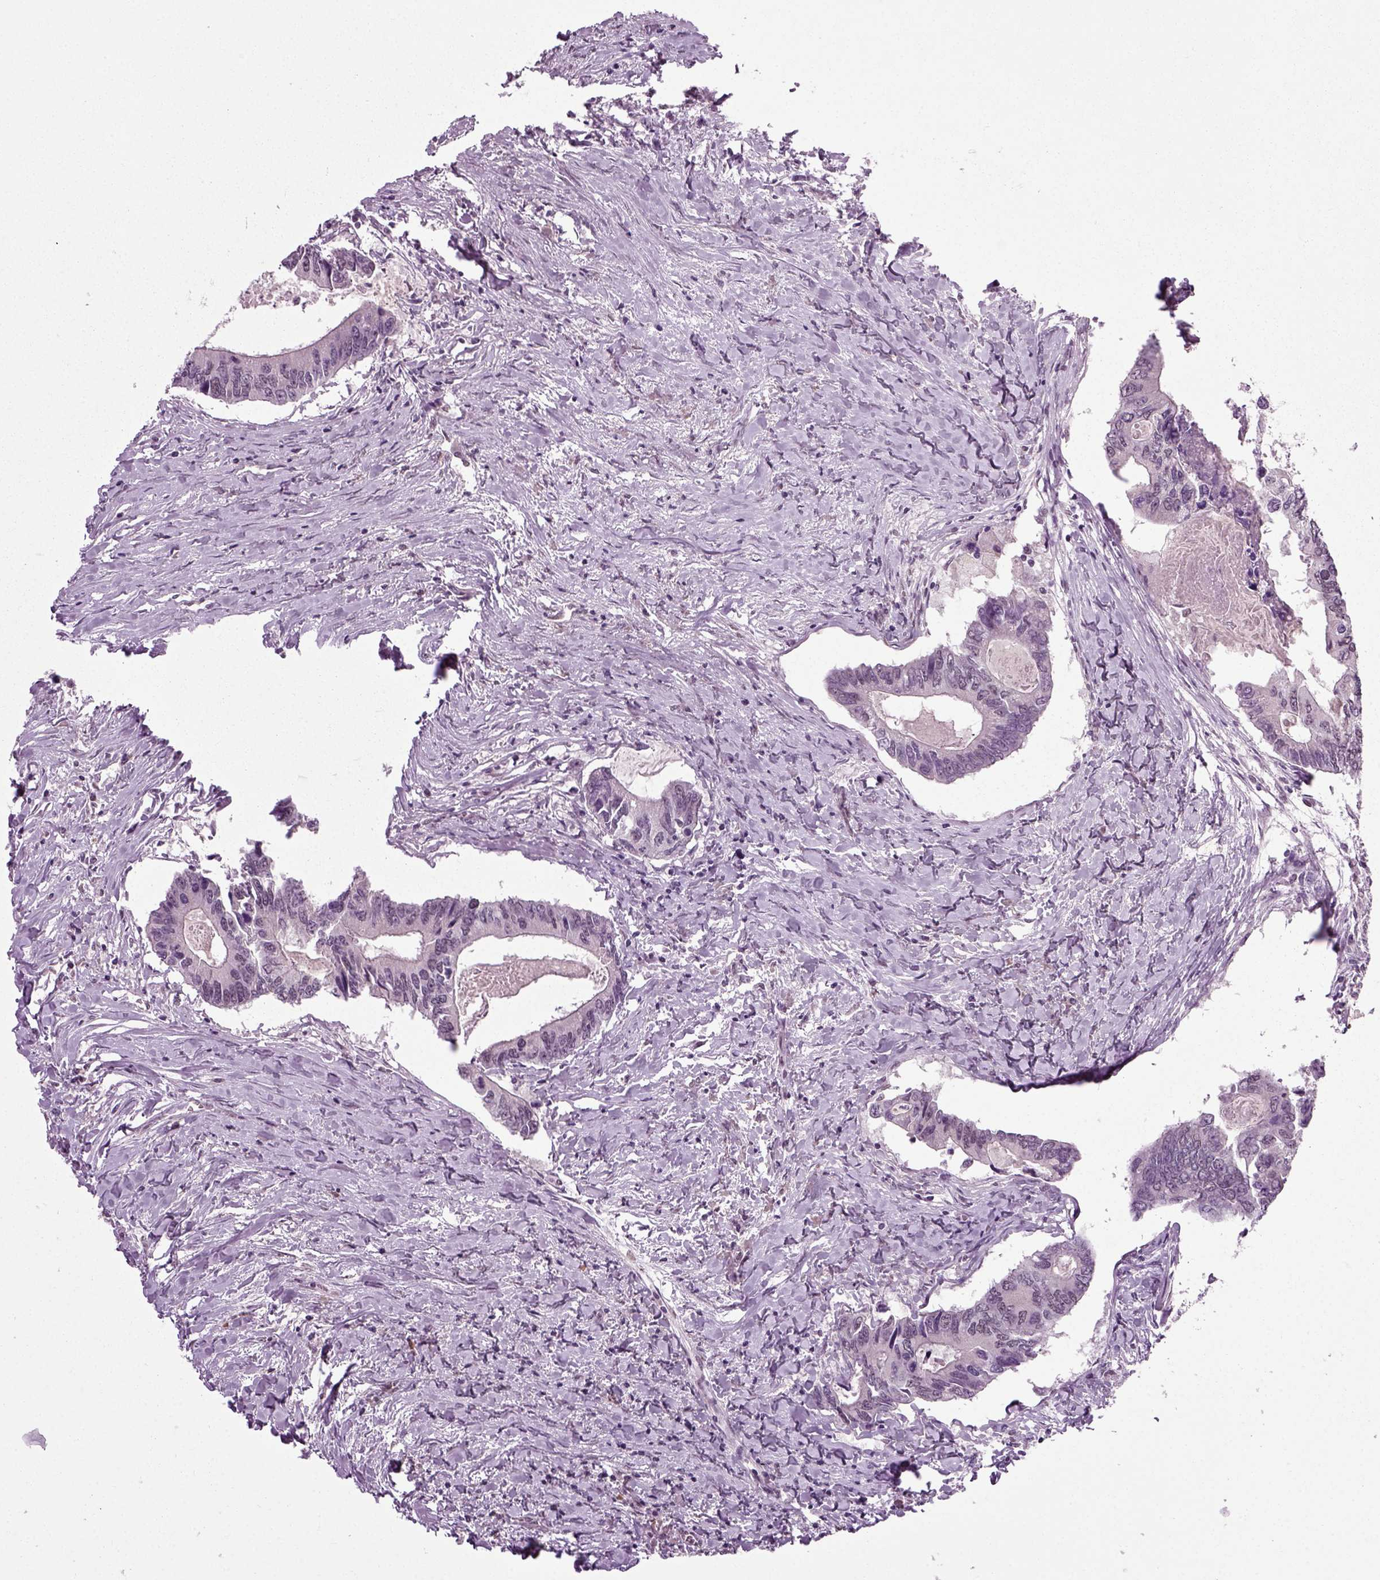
{"staining": {"intensity": "negative", "quantity": "none", "location": "none"}, "tissue": "colorectal cancer", "cell_type": "Tumor cells", "image_type": "cancer", "snomed": [{"axis": "morphology", "description": "Adenocarcinoma, NOS"}, {"axis": "topography", "description": "Colon"}], "caption": "Tumor cells show no significant expression in colorectal cancer.", "gene": "RCOR3", "patient": {"sex": "male", "age": 53}}